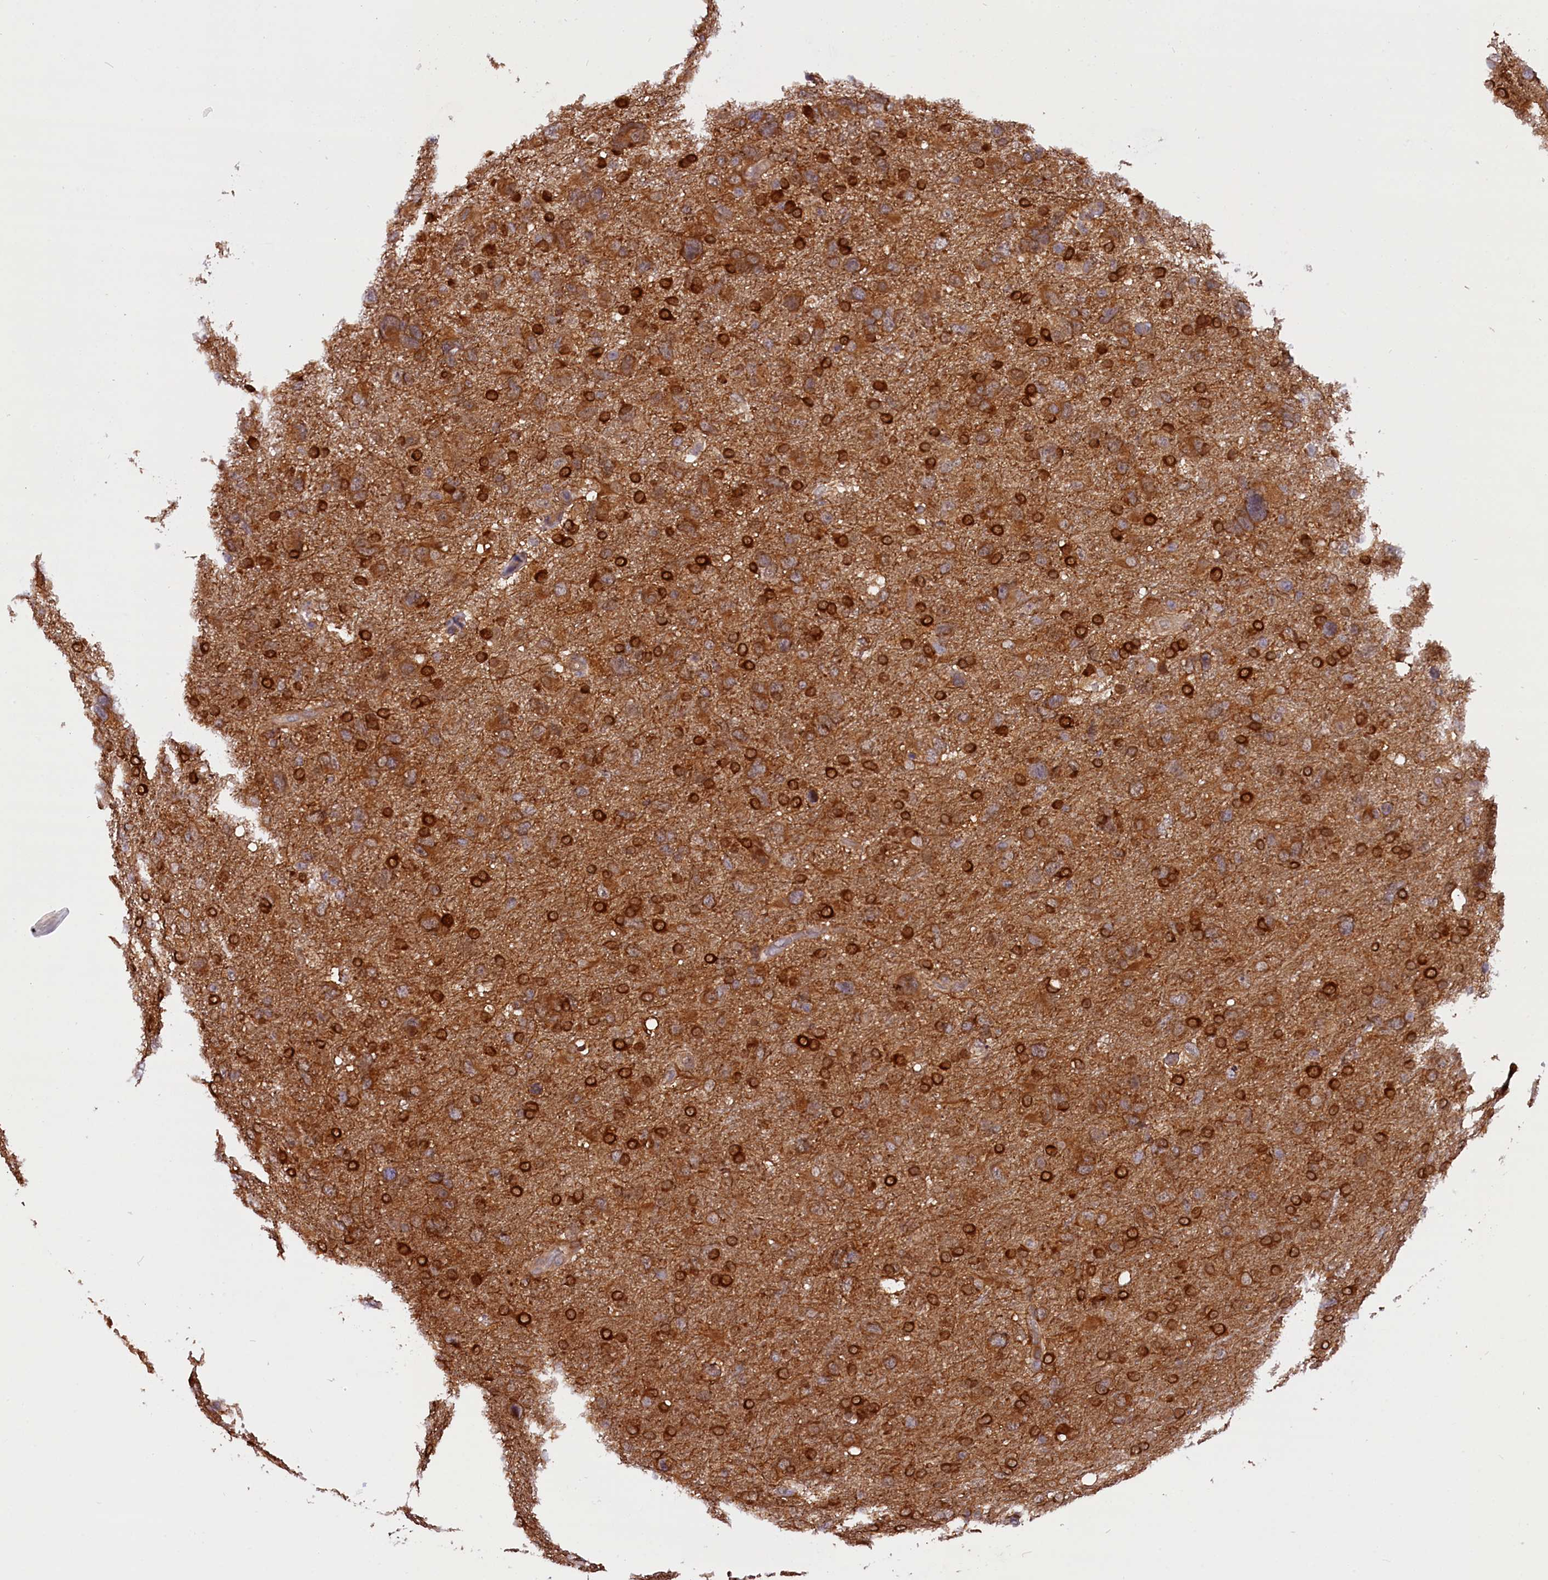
{"staining": {"intensity": "strong", "quantity": "25%-75%", "location": "cytoplasmic/membranous"}, "tissue": "glioma", "cell_type": "Tumor cells", "image_type": "cancer", "snomed": [{"axis": "morphology", "description": "Glioma, malignant, High grade"}, {"axis": "topography", "description": "Brain"}], "caption": "Tumor cells display strong cytoplasmic/membranous expression in about 25%-75% of cells in glioma.", "gene": "TBCB", "patient": {"sex": "male", "age": 61}}